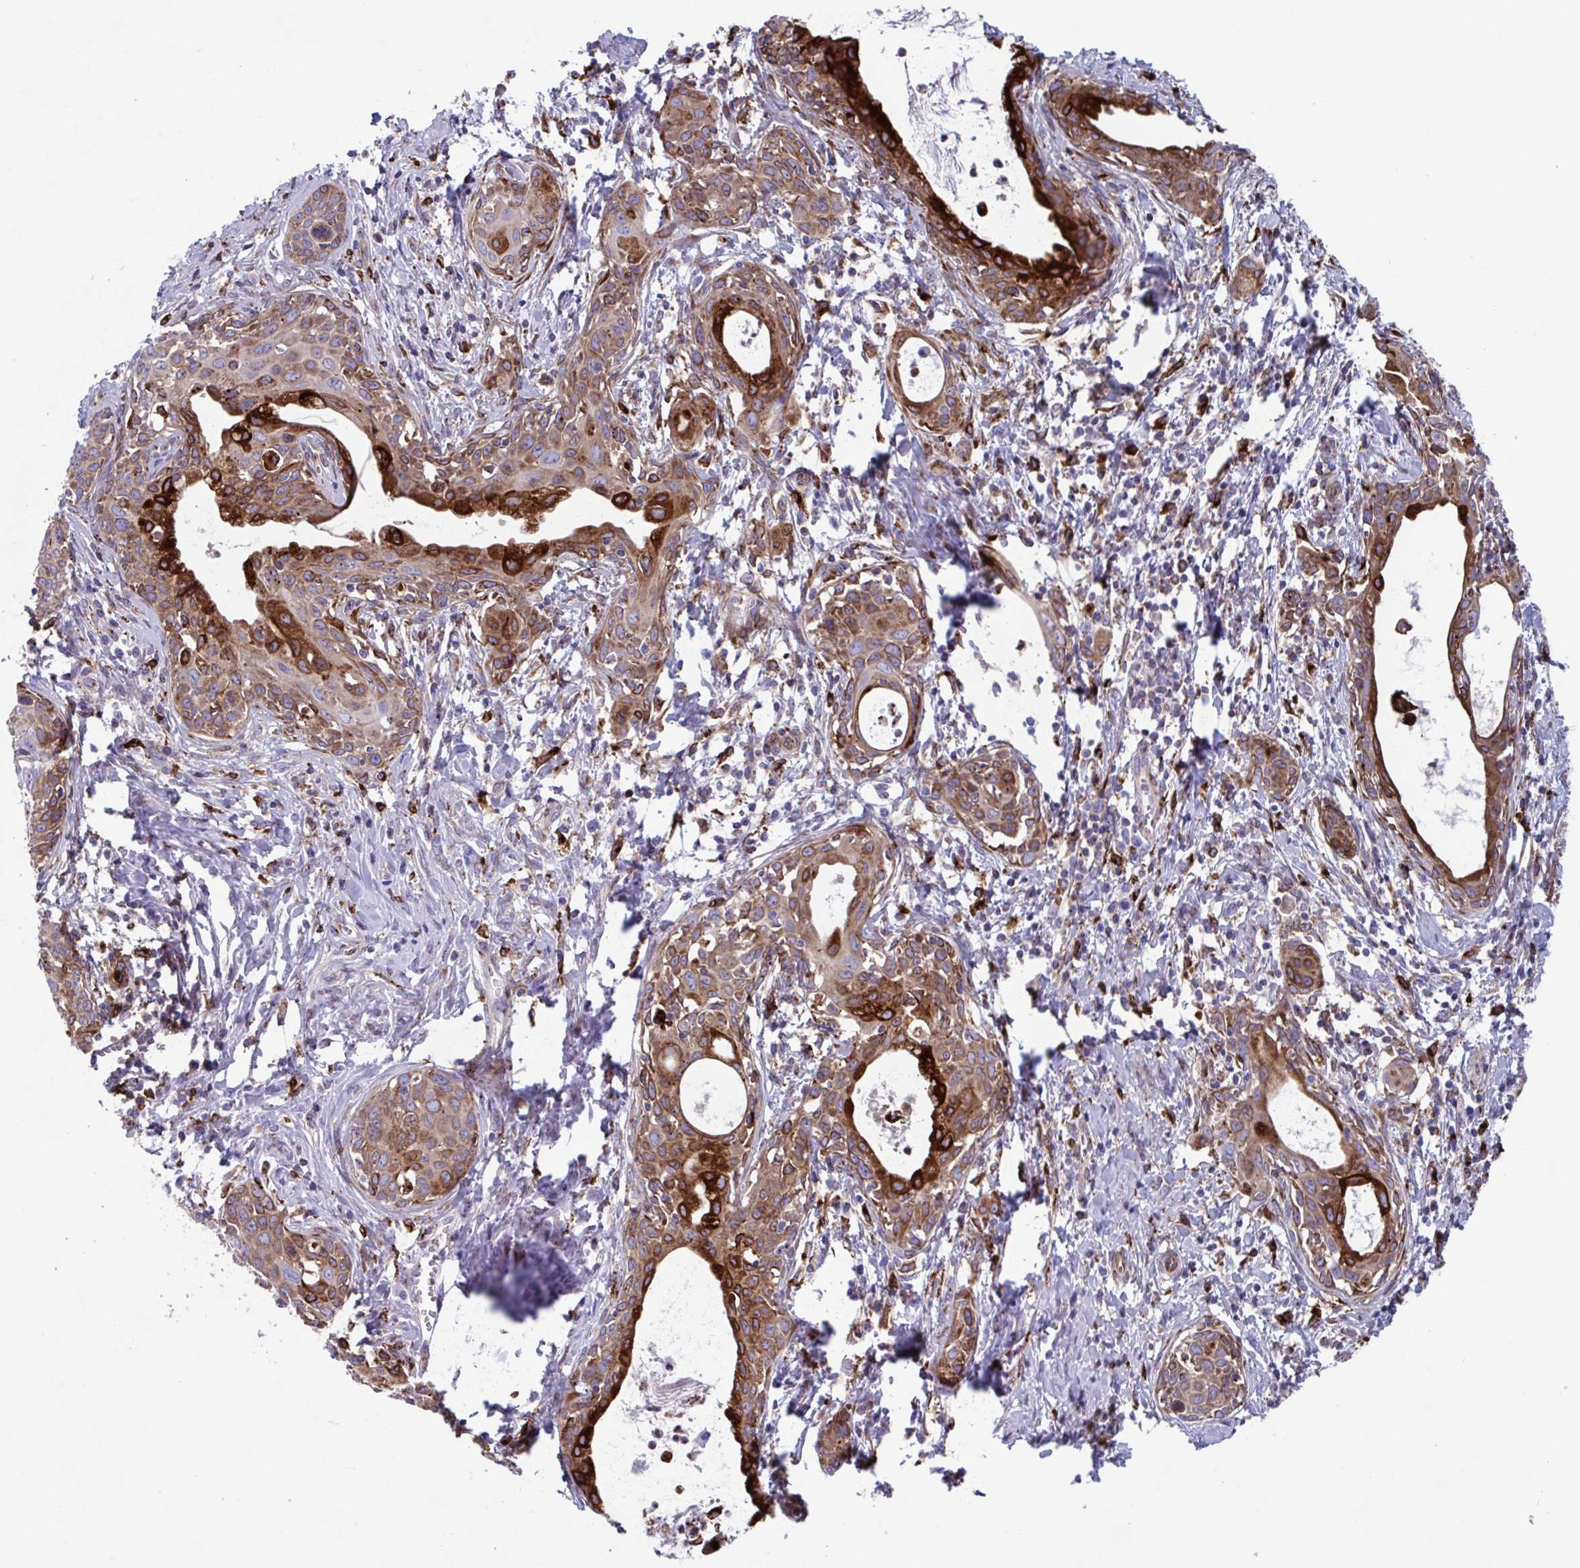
{"staining": {"intensity": "moderate", "quantity": ">75%", "location": "cytoplasmic/membranous"}, "tissue": "cervical cancer", "cell_type": "Tumor cells", "image_type": "cancer", "snomed": [{"axis": "morphology", "description": "Squamous cell carcinoma, NOS"}, {"axis": "topography", "description": "Cervix"}], "caption": "An image of human squamous cell carcinoma (cervical) stained for a protein demonstrates moderate cytoplasmic/membranous brown staining in tumor cells. Immunohistochemistry stains the protein in brown and the nuclei are stained blue.", "gene": "RFK", "patient": {"sex": "female", "age": 52}}